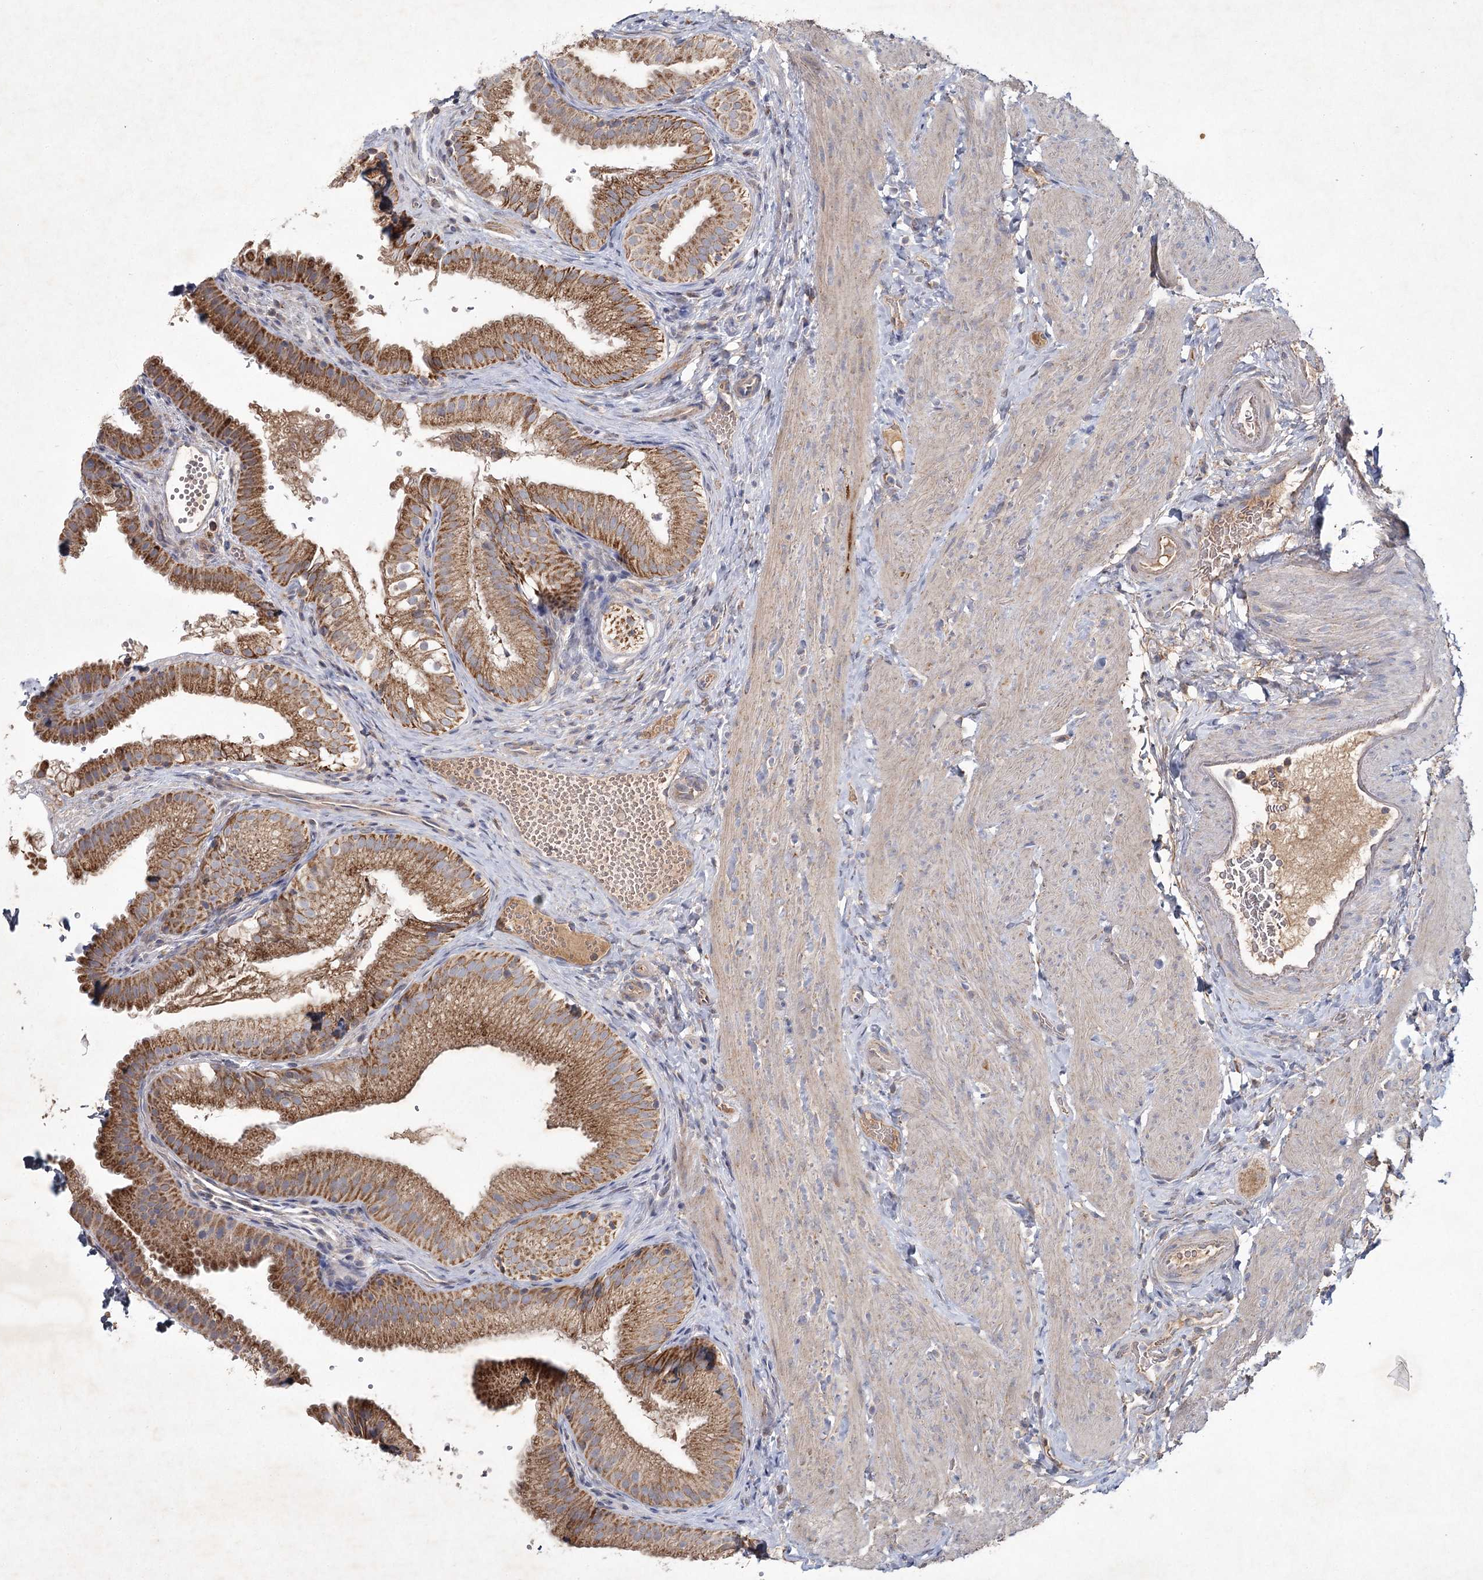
{"staining": {"intensity": "strong", "quantity": ">75%", "location": "cytoplasmic/membranous"}, "tissue": "gallbladder", "cell_type": "Glandular cells", "image_type": "normal", "snomed": [{"axis": "morphology", "description": "Normal tissue, NOS"}, {"axis": "topography", "description": "Gallbladder"}], "caption": "A photomicrograph of human gallbladder stained for a protein demonstrates strong cytoplasmic/membranous brown staining in glandular cells.", "gene": "MRPL44", "patient": {"sex": "female", "age": 30}}